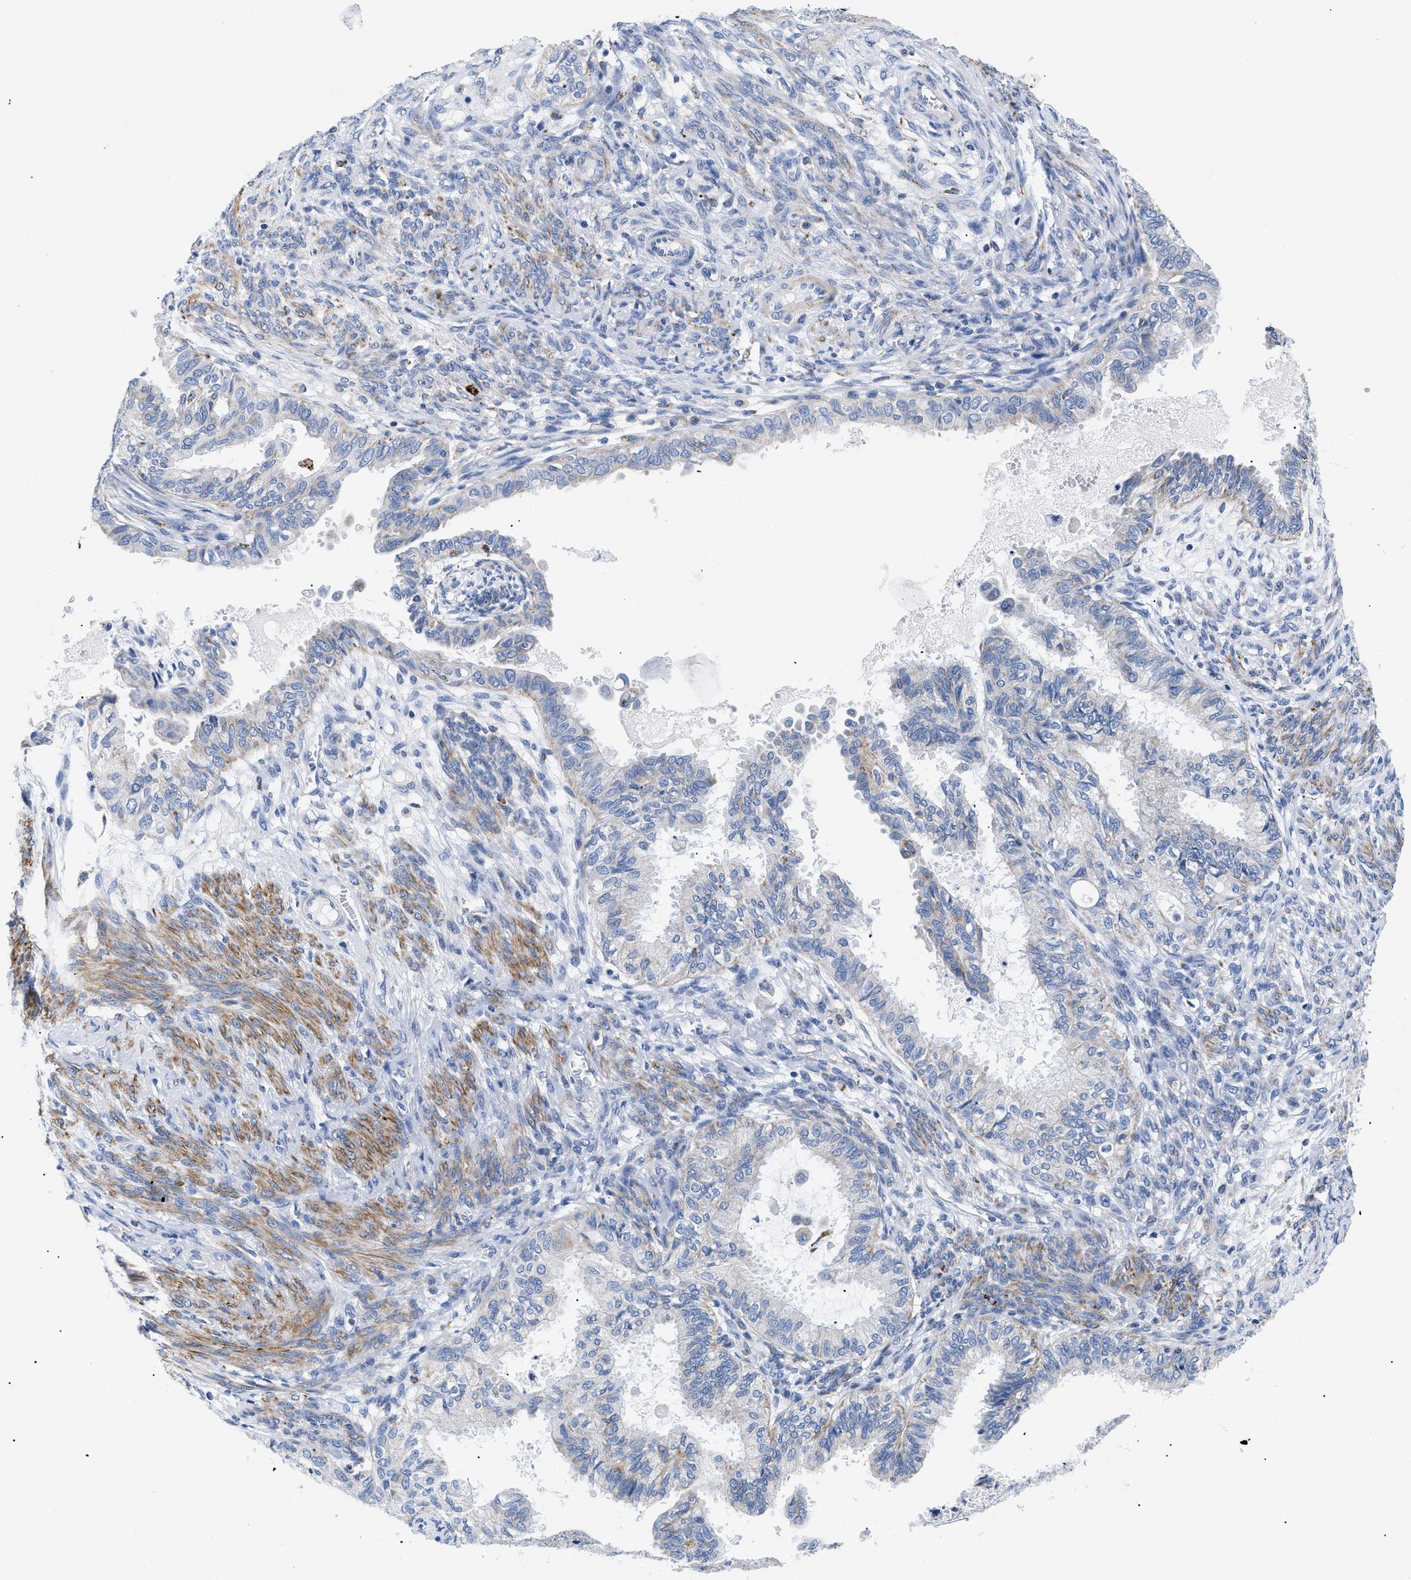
{"staining": {"intensity": "negative", "quantity": "none", "location": "none"}, "tissue": "cervical cancer", "cell_type": "Tumor cells", "image_type": "cancer", "snomed": [{"axis": "morphology", "description": "Normal tissue, NOS"}, {"axis": "morphology", "description": "Adenocarcinoma, NOS"}, {"axis": "topography", "description": "Cervix"}, {"axis": "topography", "description": "Endometrium"}], "caption": "This is an immunohistochemistry (IHC) image of cervical cancer (adenocarcinoma). There is no expression in tumor cells.", "gene": "GPR149", "patient": {"sex": "female", "age": 86}}